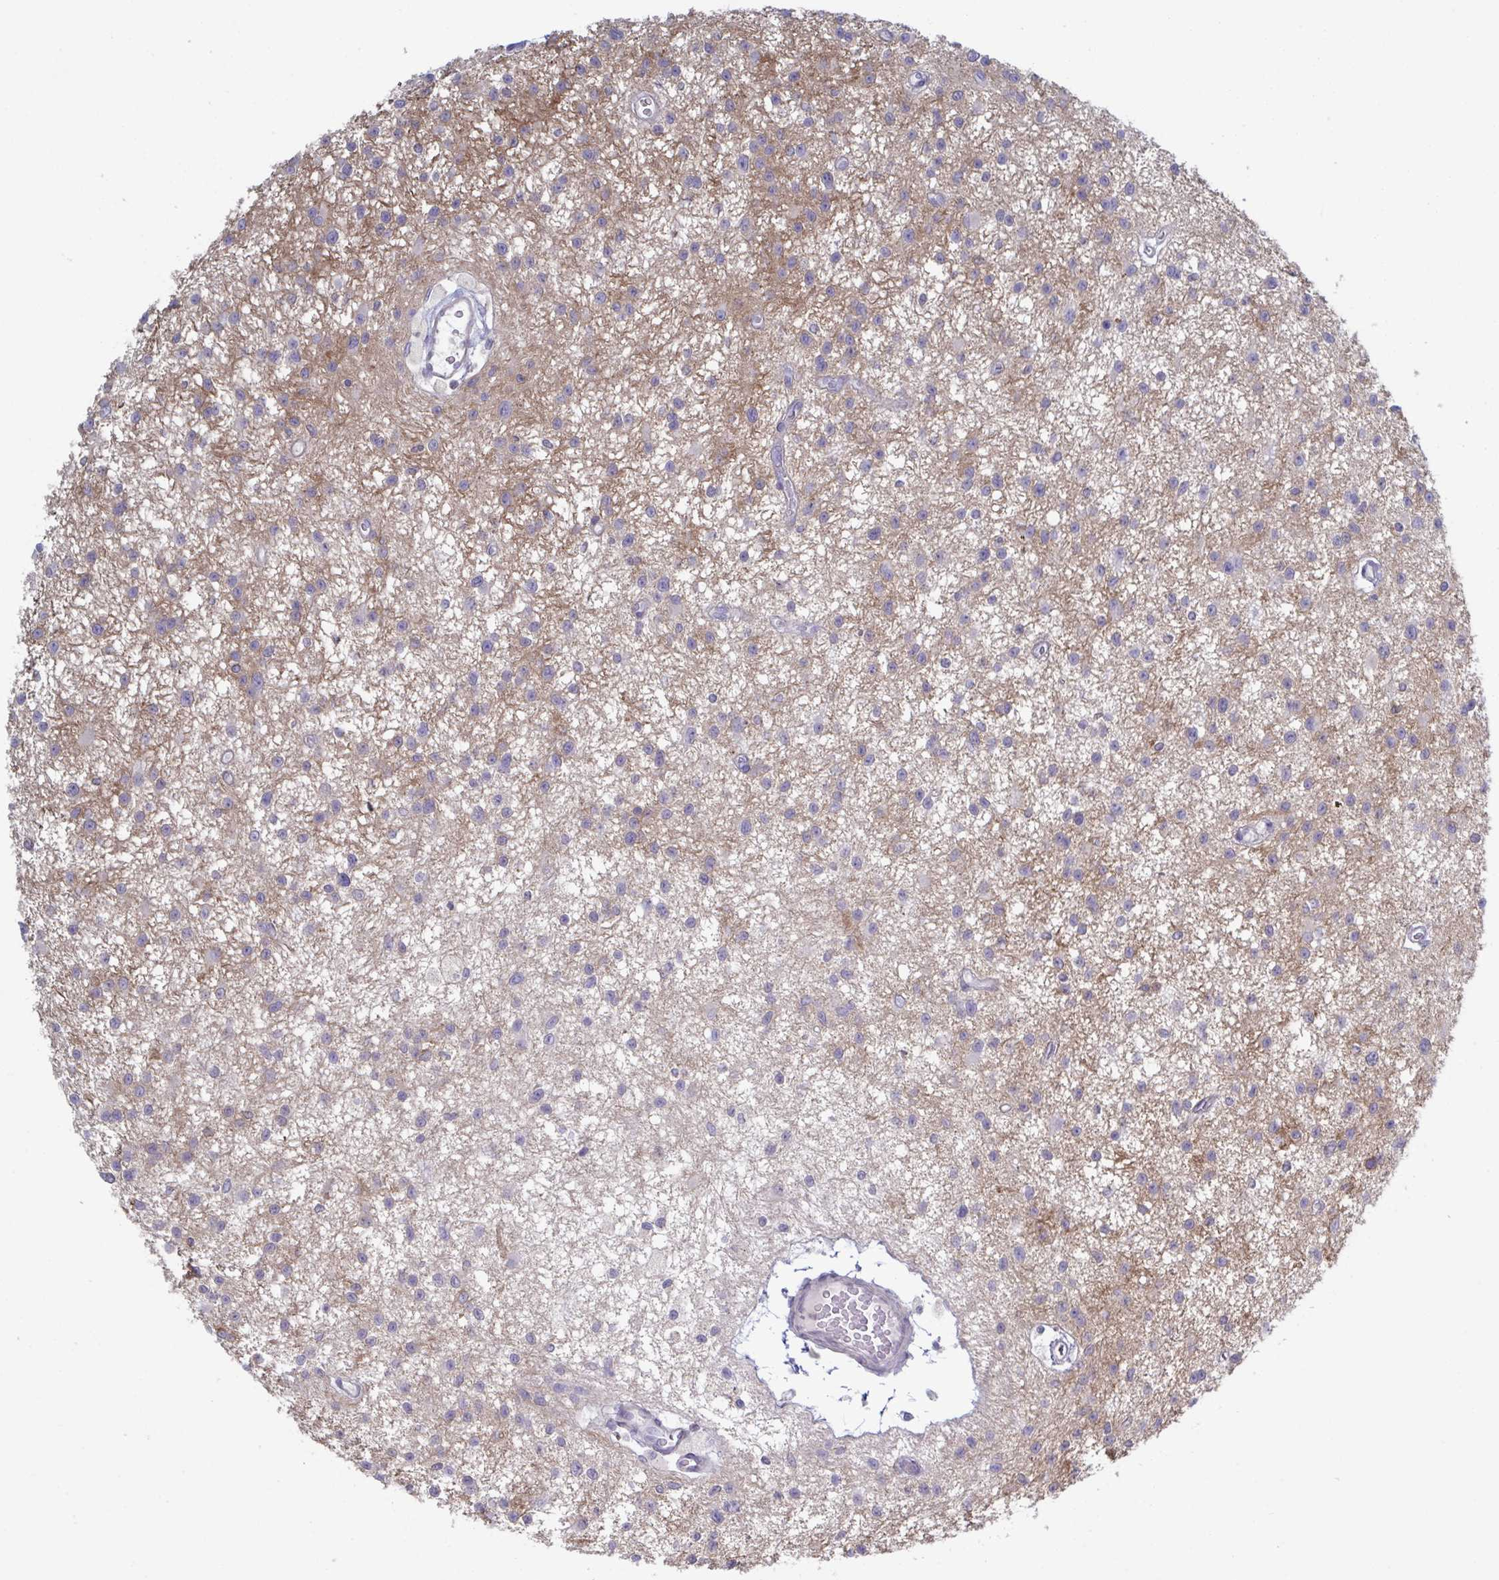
{"staining": {"intensity": "negative", "quantity": "none", "location": "none"}, "tissue": "glioma", "cell_type": "Tumor cells", "image_type": "cancer", "snomed": [{"axis": "morphology", "description": "Glioma, malignant, Low grade"}, {"axis": "topography", "description": "Brain"}], "caption": "Tumor cells are negative for protein expression in human malignant glioma (low-grade). (DAB immunohistochemistry (IHC) visualized using brightfield microscopy, high magnification).", "gene": "STK26", "patient": {"sex": "male", "age": 43}}